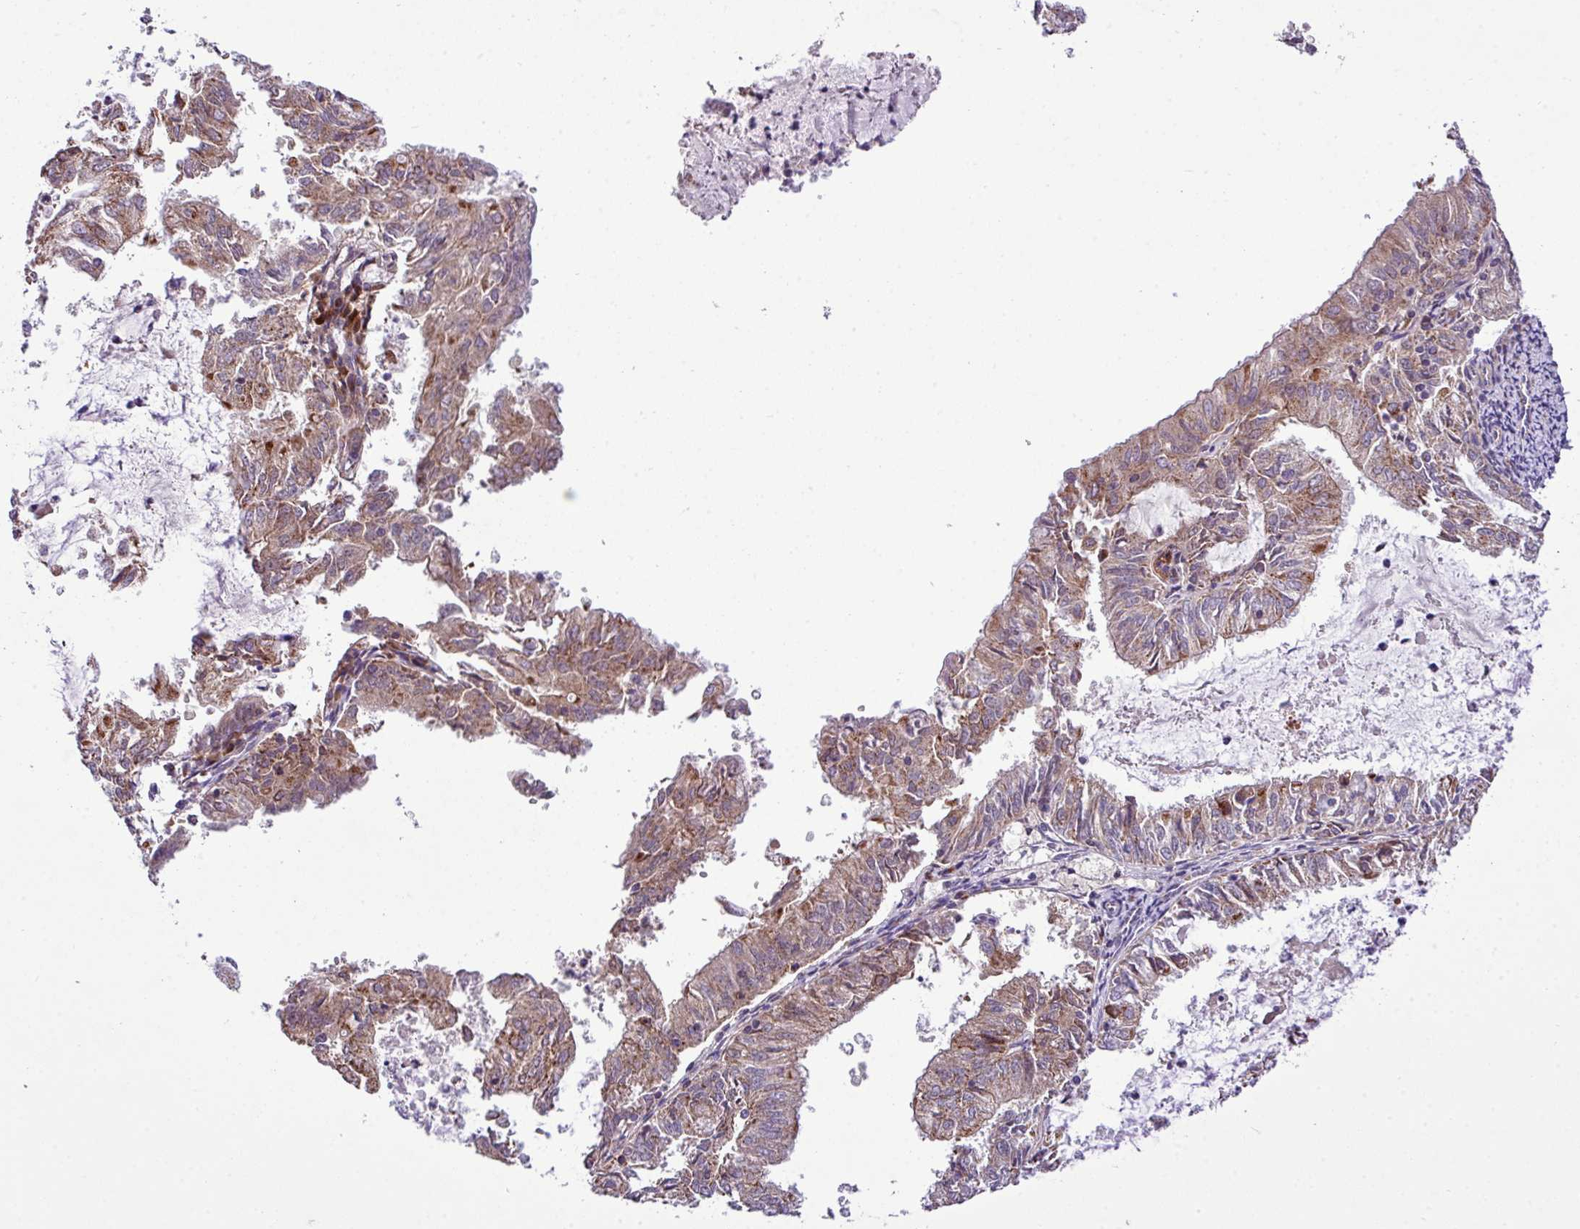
{"staining": {"intensity": "moderate", "quantity": "25%-75%", "location": "cytoplasmic/membranous"}, "tissue": "endometrial cancer", "cell_type": "Tumor cells", "image_type": "cancer", "snomed": [{"axis": "morphology", "description": "Adenocarcinoma, NOS"}, {"axis": "topography", "description": "Endometrium"}], "caption": "Immunohistochemical staining of human endometrial adenocarcinoma displays medium levels of moderate cytoplasmic/membranous staining in approximately 25%-75% of tumor cells. Using DAB (3,3'-diaminobenzidine) (brown) and hematoxylin (blue) stains, captured at high magnification using brightfield microscopy.", "gene": "B3GNT9", "patient": {"sex": "female", "age": 57}}